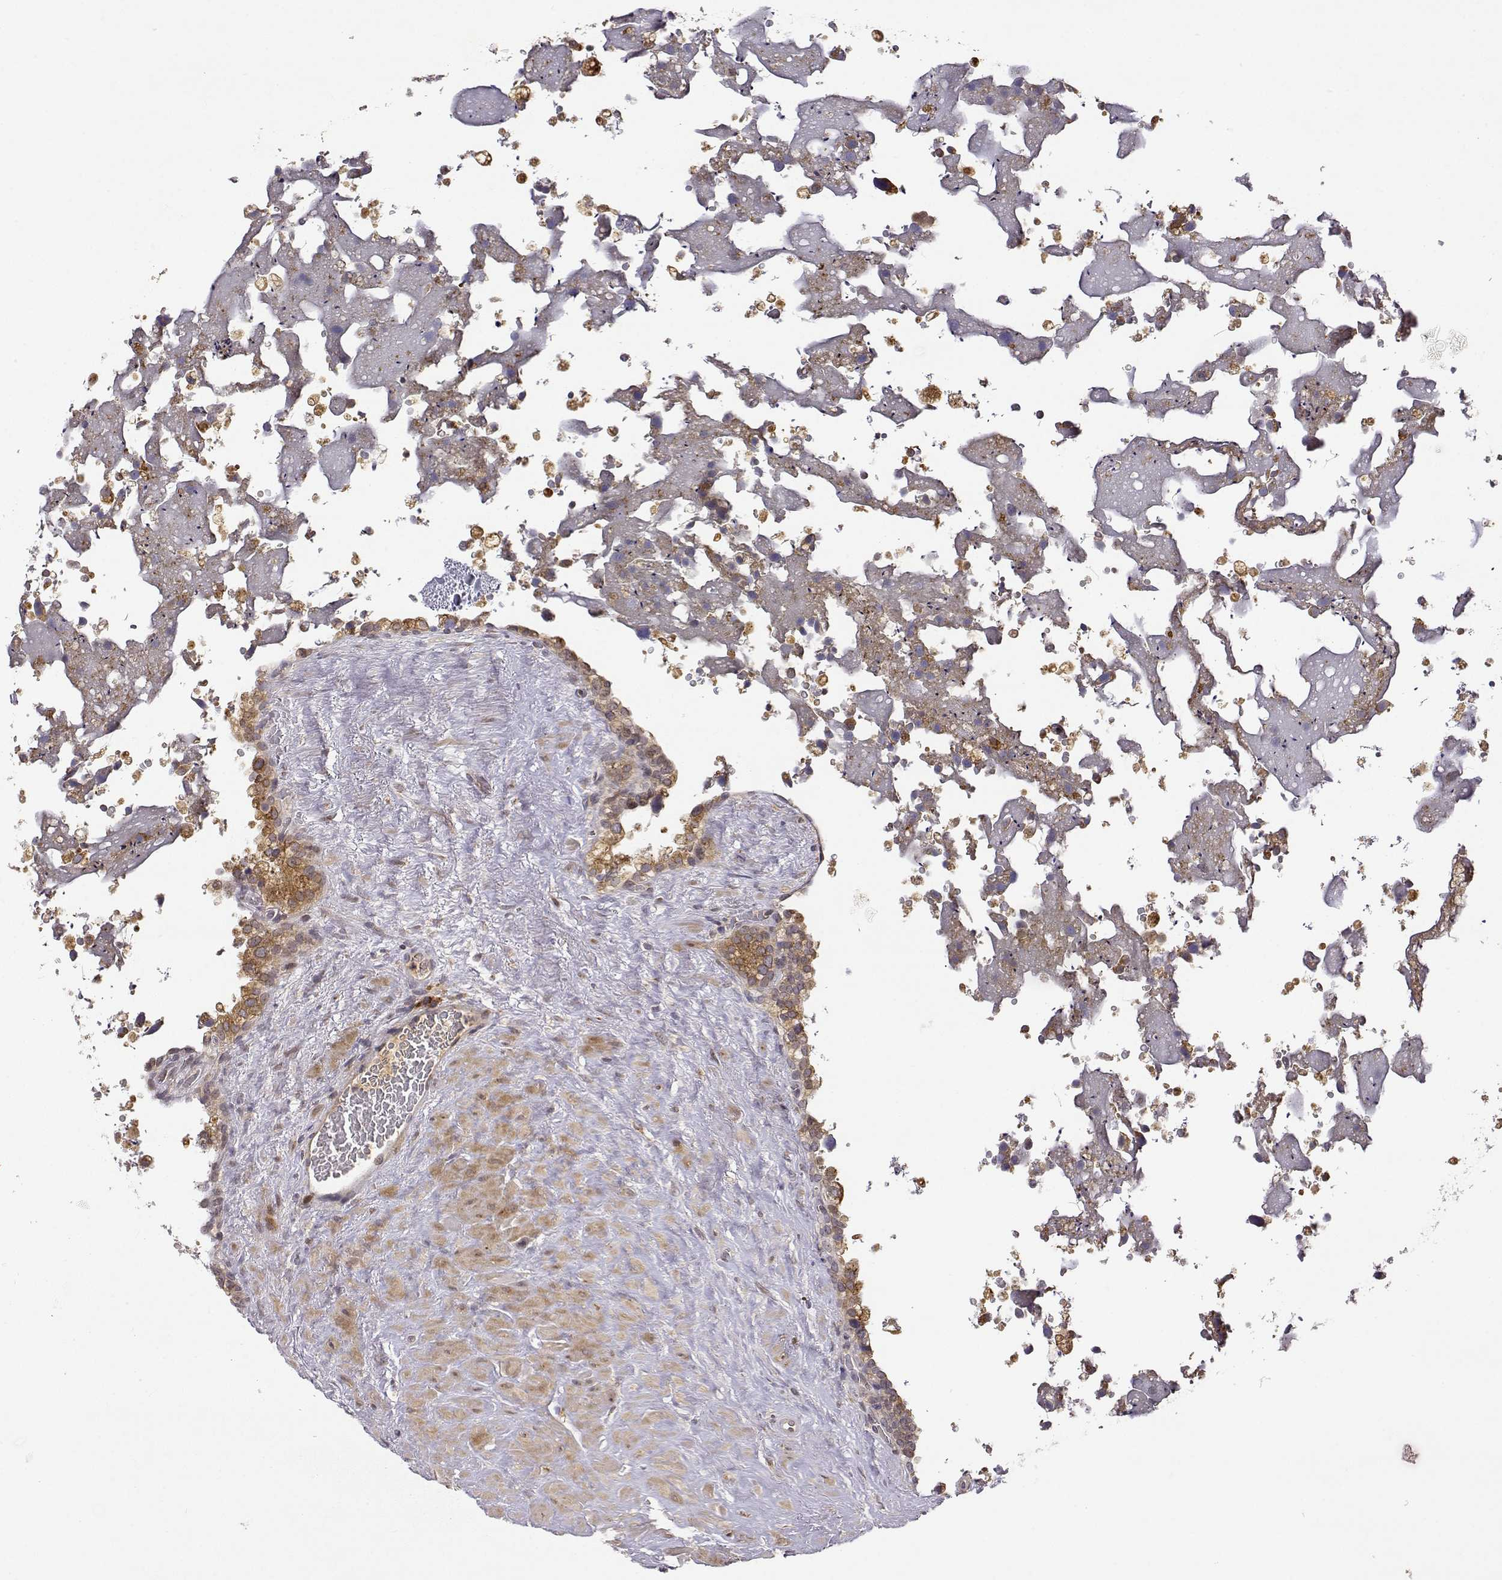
{"staining": {"intensity": "moderate", "quantity": "<25%", "location": "cytoplasmic/membranous"}, "tissue": "seminal vesicle", "cell_type": "Glandular cells", "image_type": "normal", "snomed": [{"axis": "morphology", "description": "Normal tissue, NOS"}, {"axis": "topography", "description": "Seminal veicle"}], "caption": "An image of seminal vesicle stained for a protein displays moderate cytoplasmic/membranous brown staining in glandular cells. The staining is performed using DAB brown chromogen to label protein expression. The nuclei are counter-stained blue using hematoxylin.", "gene": "ERGIC2", "patient": {"sex": "male", "age": 71}}